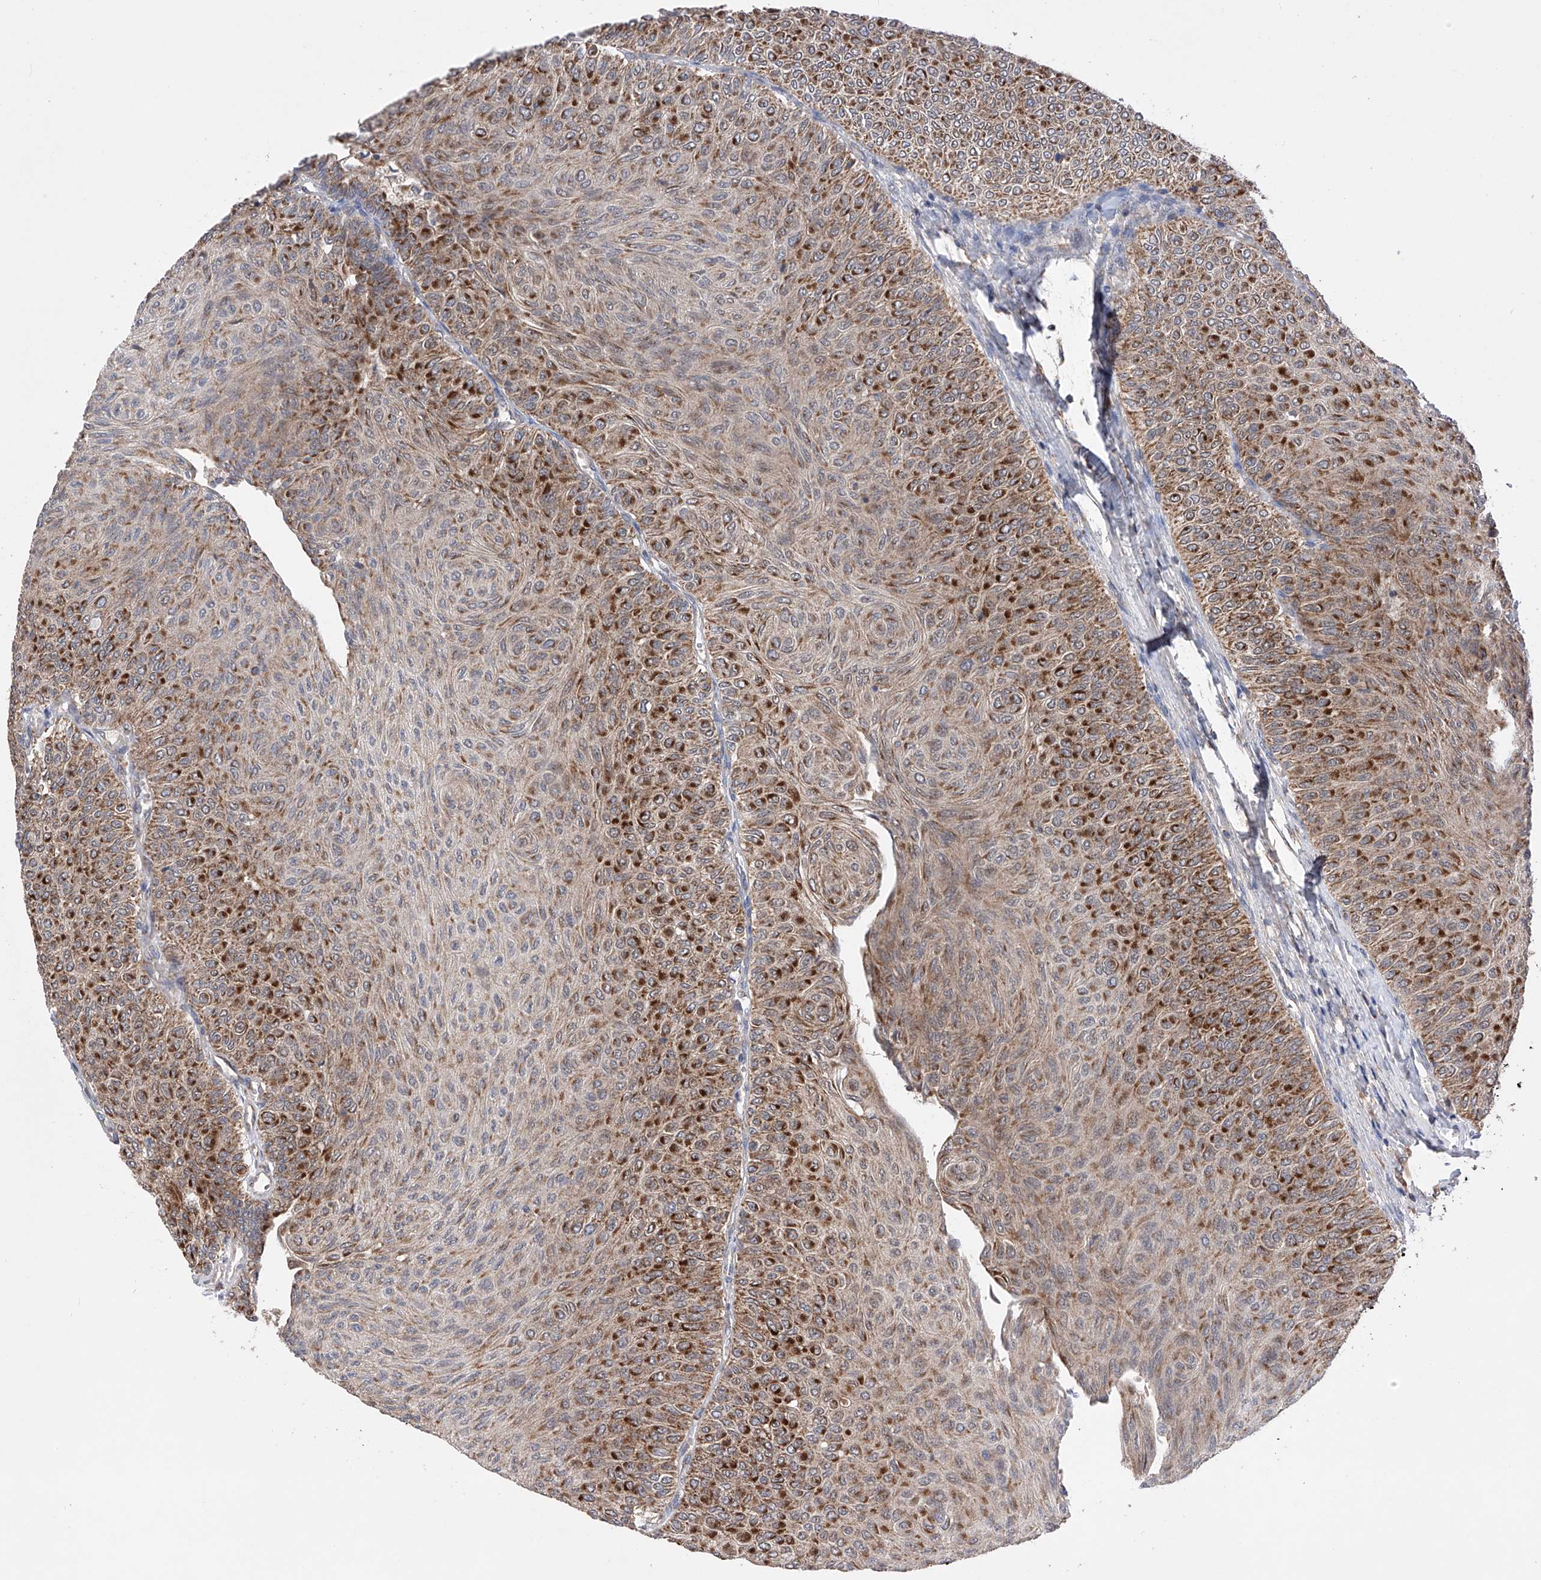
{"staining": {"intensity": "strong", "quantity": ">75%", "location": "cytoplasmic/membranous"}, "tissue": "urothelial cancer", "cell_type": "Tumor cells", "image_type": "cancer", "snomed": [{"axis": "morphology", "description": "Urothelial carcinoma, Low grade"}, {"axis": "topography", "description": "Urinary bladder"}], "caption": "About >75% of tumor cells in human urothelial cancer exhibit strong cytoplasmic/membranous protein positivity as visualized by brown immunohistochemical staining.", "gene": "SDHAF4", "patient": {"sex": "male", "age": 78}}